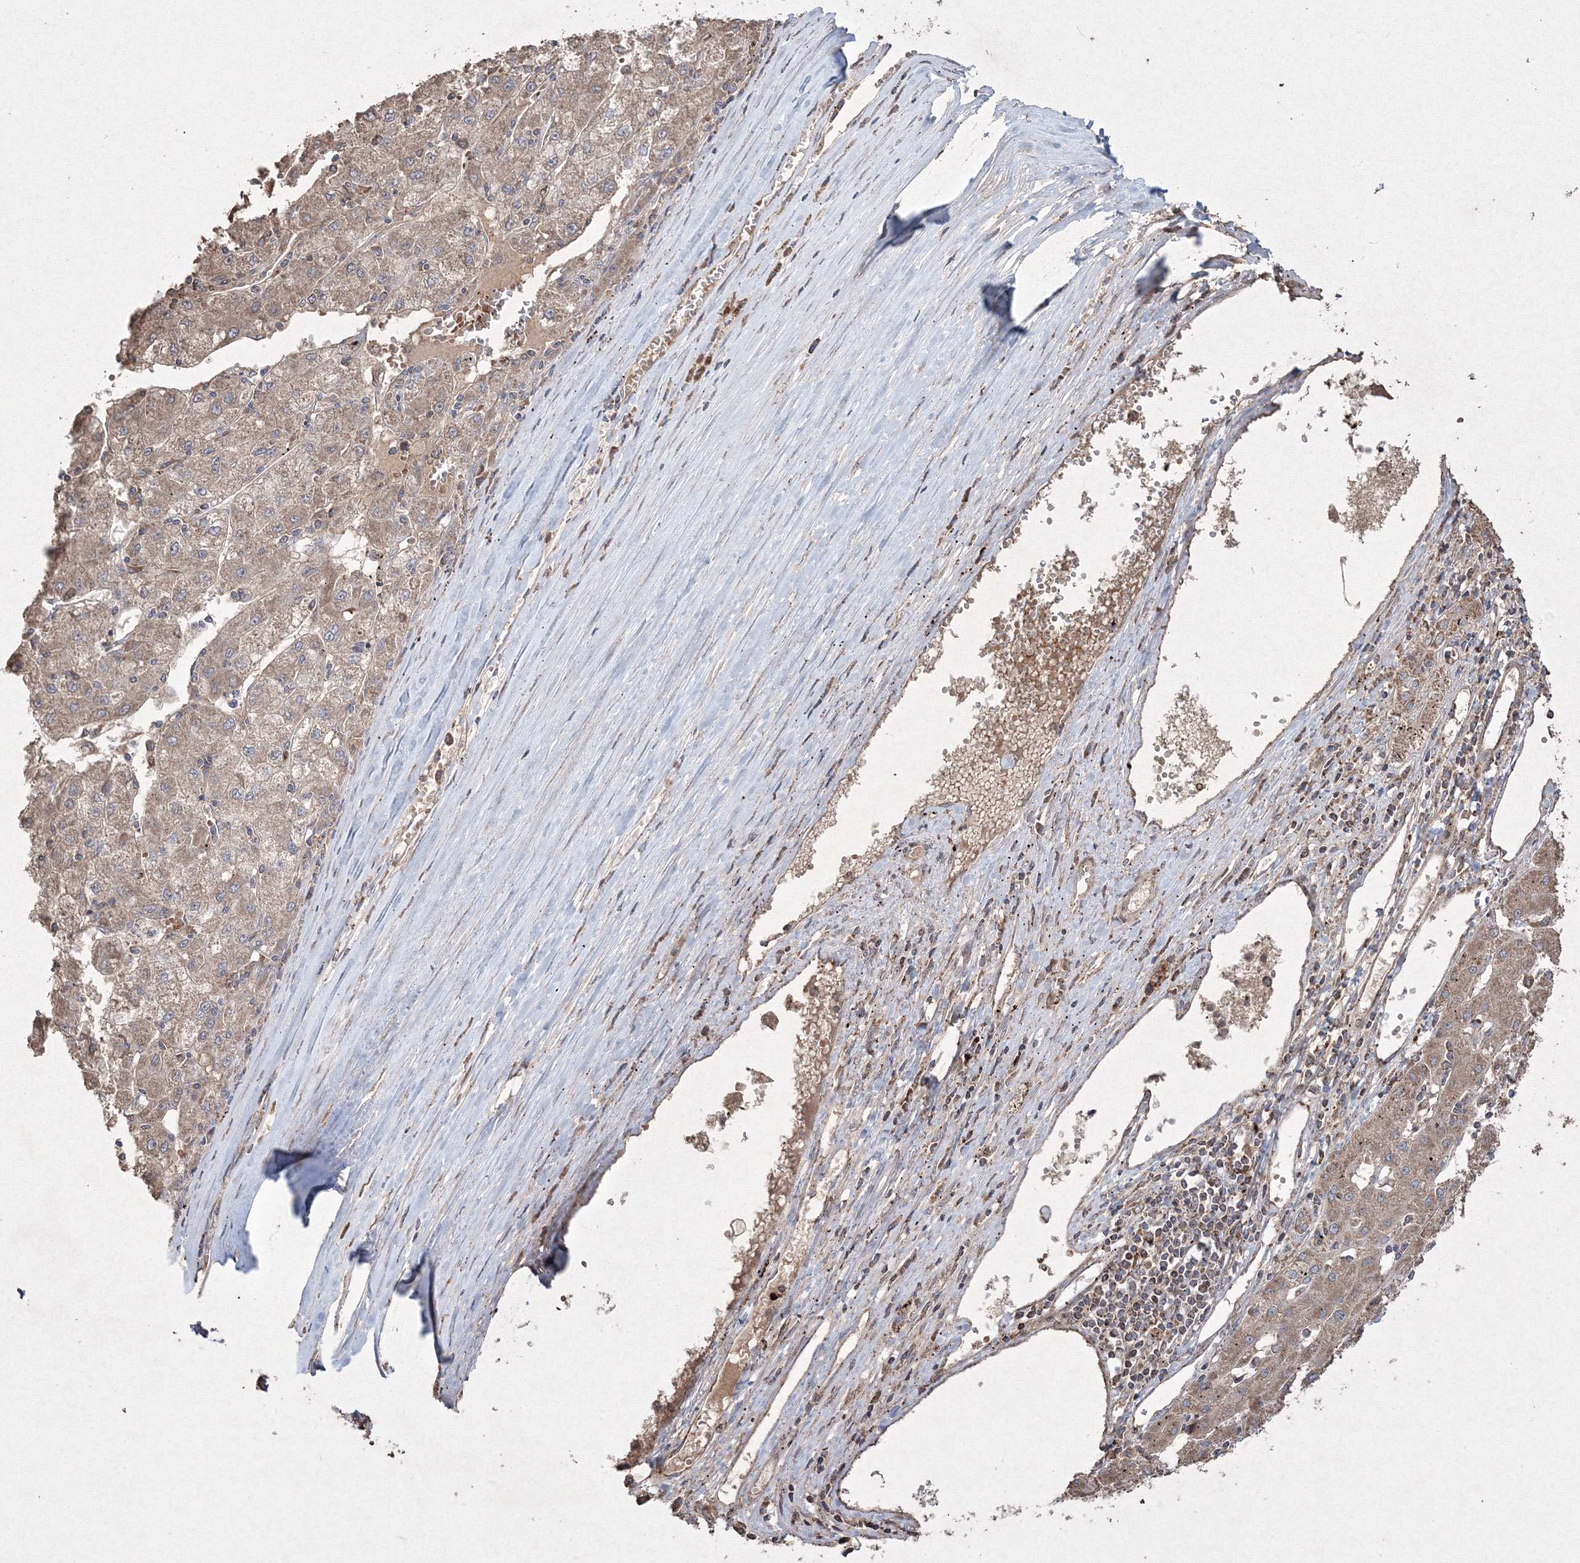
{"staining": {"intensity": "weak", "quantity": ">75%", "location": "cytoplasmic/membranous"}, "tissue": "liver cancer", "cell_type": "Tumor cells", "image_type": "cancer", "snomed": [{"axis": "morphology", "description": "Carcinoma, Hepatocellular, NOS"}, {"axis": "topography", "description": "Liver"}], "caption": "Protein staining of liver cancer tissue shows weak cytoplasmic/membranous expression in about >75% of tumor cells.", "gene": "GRSF1", "patient": {"sex": "male", "age": 72}}